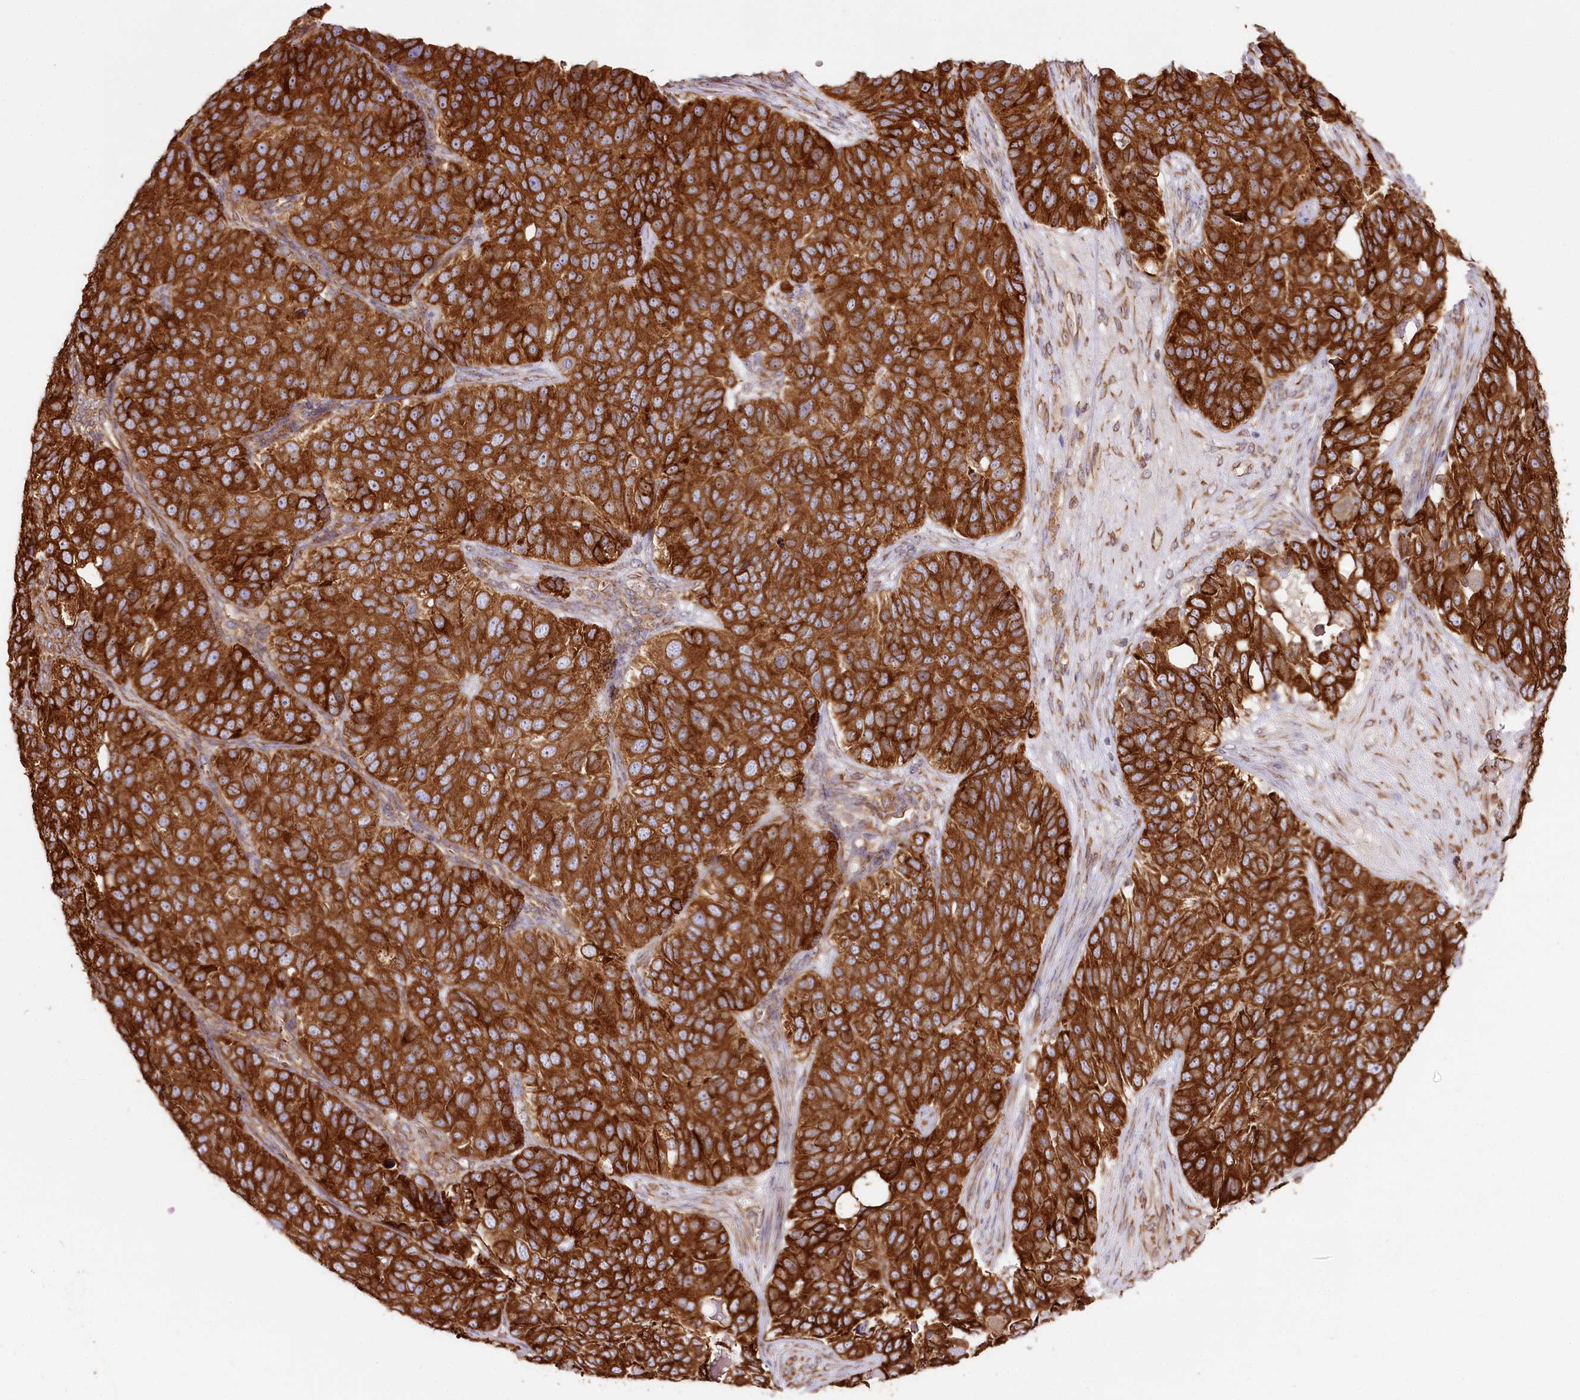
{"staining": {"intensity": "strong", "quantity": ">75%", "location": "cytoplasmic/membranous"}, "tissue": "ovarian cancer", "cell_type": "Tumor cells", "image_type": "cancer", "snomed": [{"axis": "morphology", "description": "Carcinoma, endometroid"}, {"axis": "topography", "description": "Ovary"}], "caption": "Immunohistochemical staining of endometroid carcinoma (ovarian) exhibits strong cytoplasmic/membranous protein positivity in about >75% of tumor cells.", "gene": "CNPY2", "patient": {"sex": "female", "age": 51}}